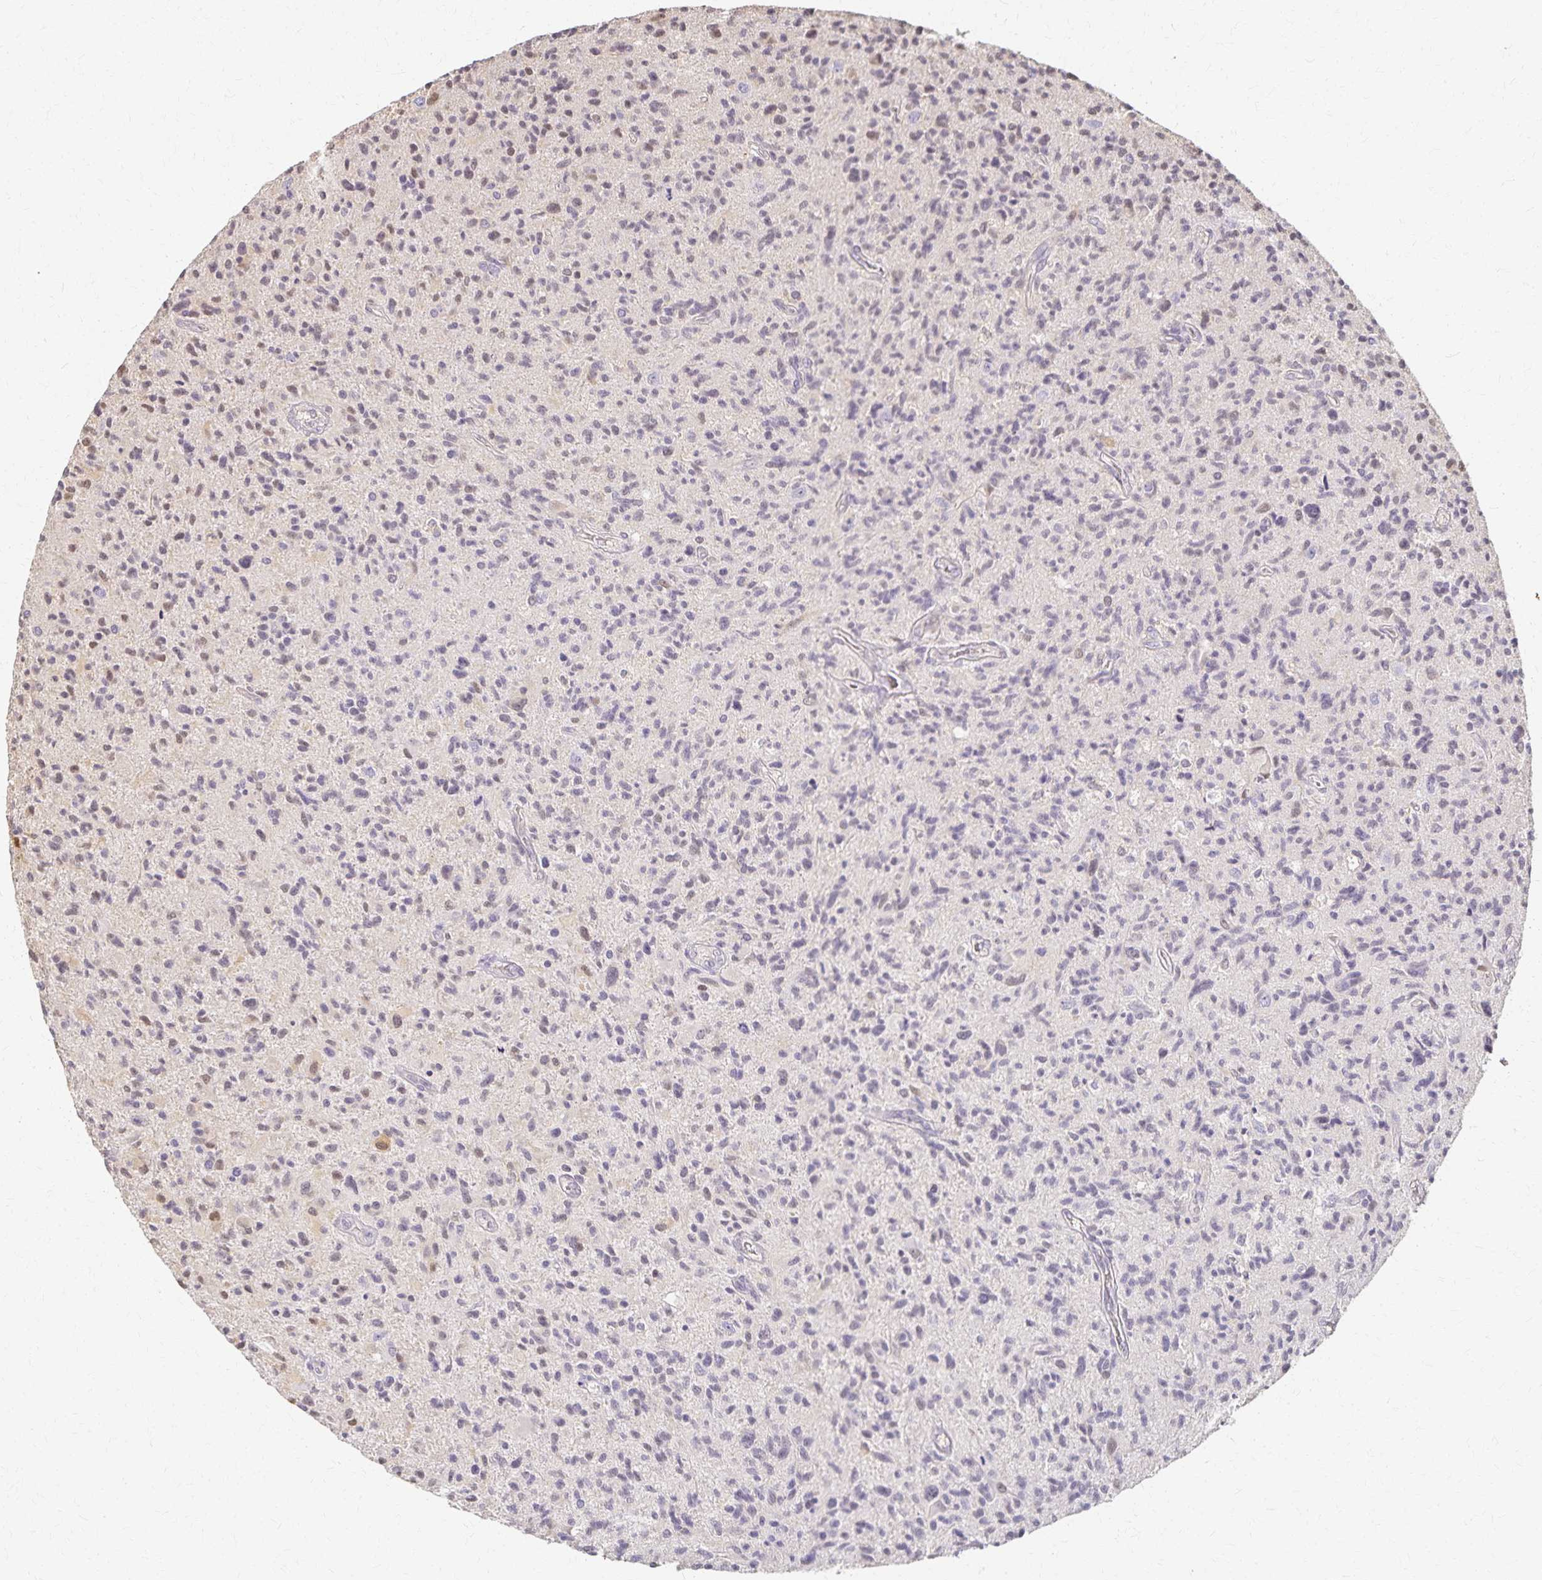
{"staining": {"intensity": "negative", "quantity": "none", "location": "none"}, "tissue": "glioma", "cell_type": "Tumor cells", "image_type": "cancer", "snomed": [{"axis": "morphology", "description": "Glioma, malignant, High grade"}, {"axis": "topography", "description": "Brain"}], "caption": "This is a image of immunohistochemistry staining of glioma, which shows no expression in tumor cells. Brightfield microscopy of immunohistochemistry stained with DAB (3,3'-diaminobenzidine) (brown) and hematoxylin (blue), captured at high magnification.", "gene": "AZGP1", "patient": {"sex": "female", "age": 70}}